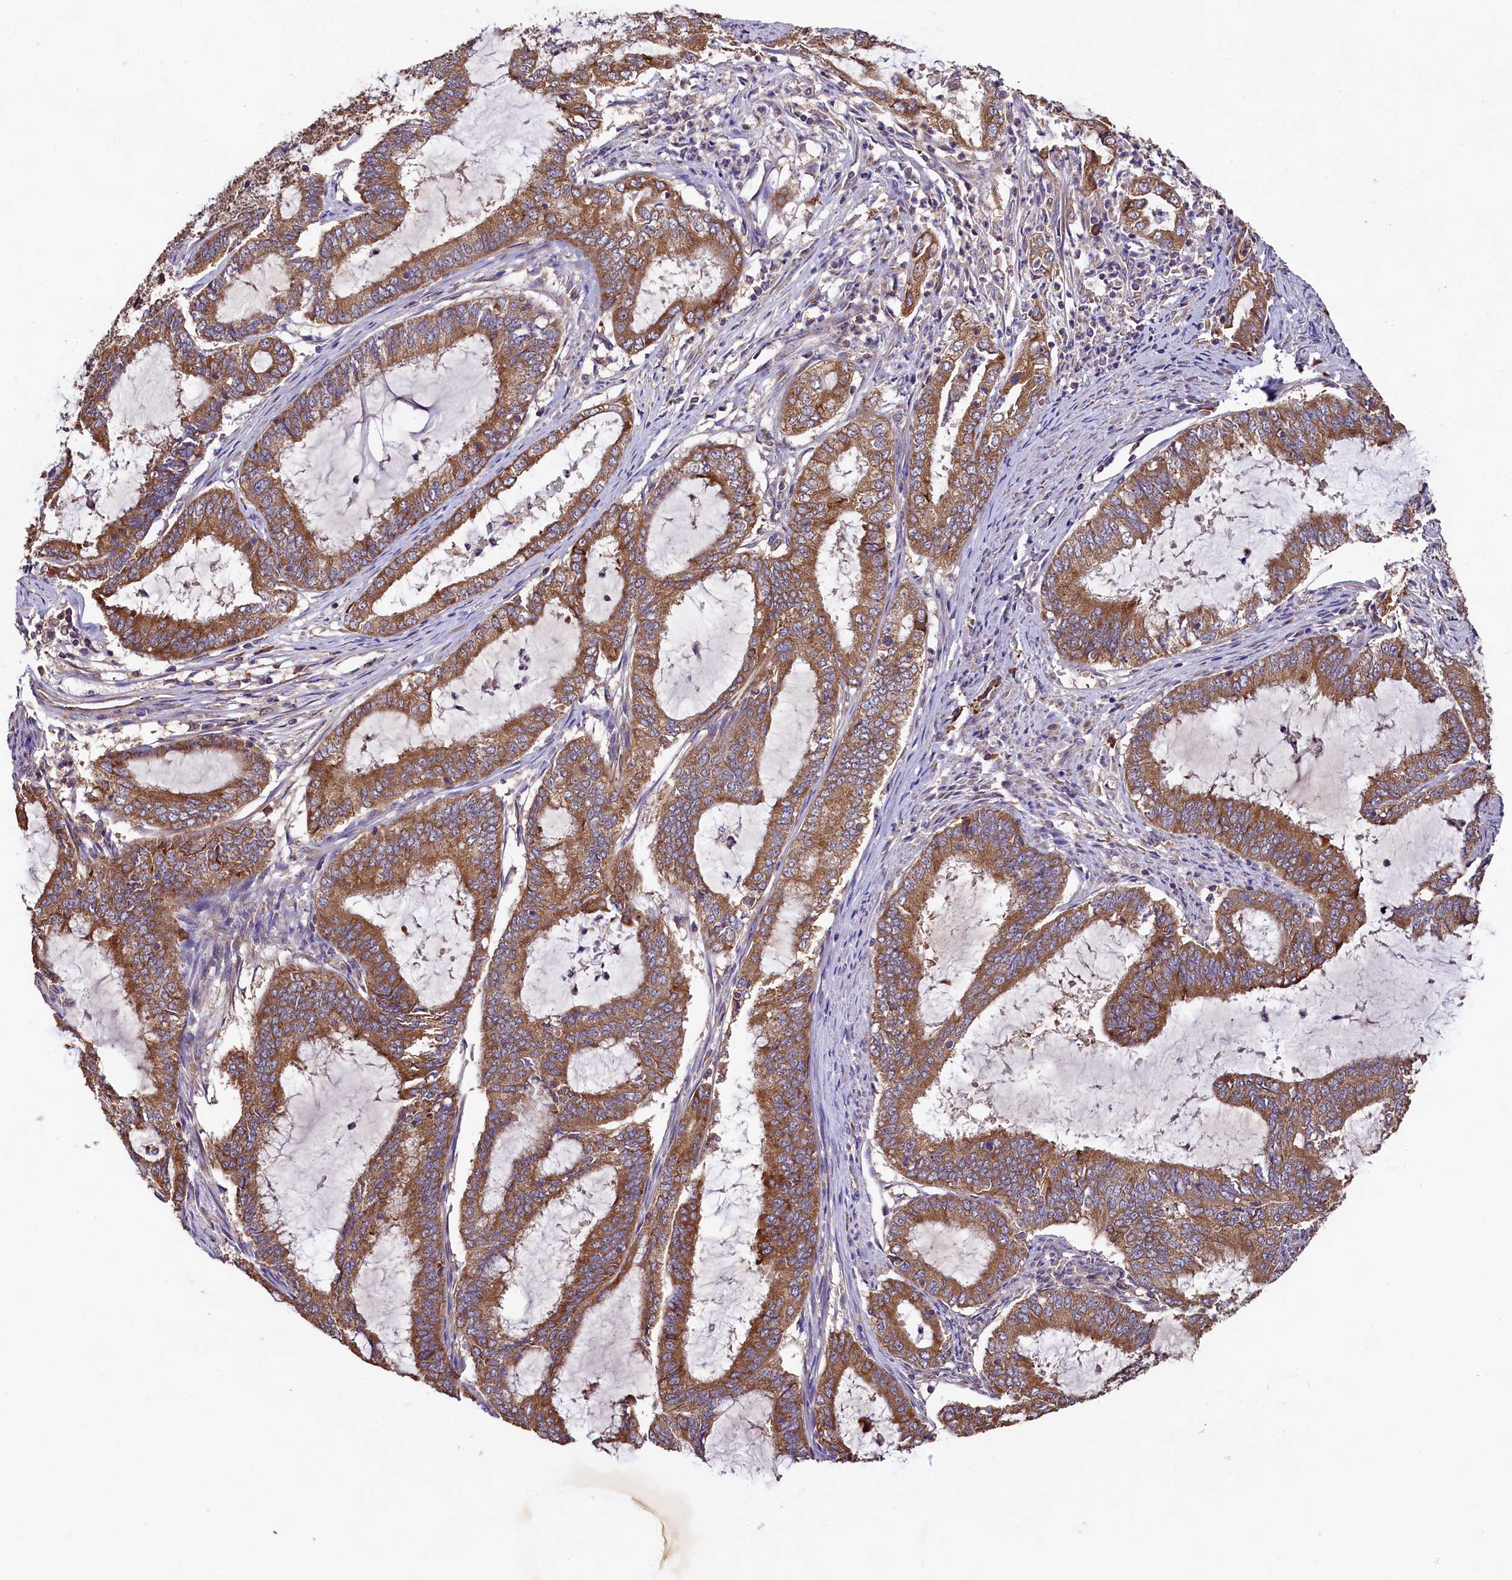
{"staining": {"intensity": "moderate", "quantity": ">75%", "location": "cytoplasmic/membranous"}, "tissue": "endometrial cancer", "cell_type": "Tumor cells", "image_type": "cancer", "snomed": [{"axis": "morphology", "description": "Adenocarcinoma, NOS"}, {"axis": "topography", "description": "Endometrium"}], "caption": "IHC staining of endometrial adenocarcinoma, which demonstrates medium levels of moderate cytoplasmic/membranous staining in about >75% of tumor cells indicating moderate cytoplasmic/membranous protein positivity. The staining was performed using DAB (3,3'-diaminobenzidine) (brown) for protein detection and nuclei were counterstained in hematoxylin (blue).", "gene": "ENKD1", "patient": {"sex": "female", "age": 51}}